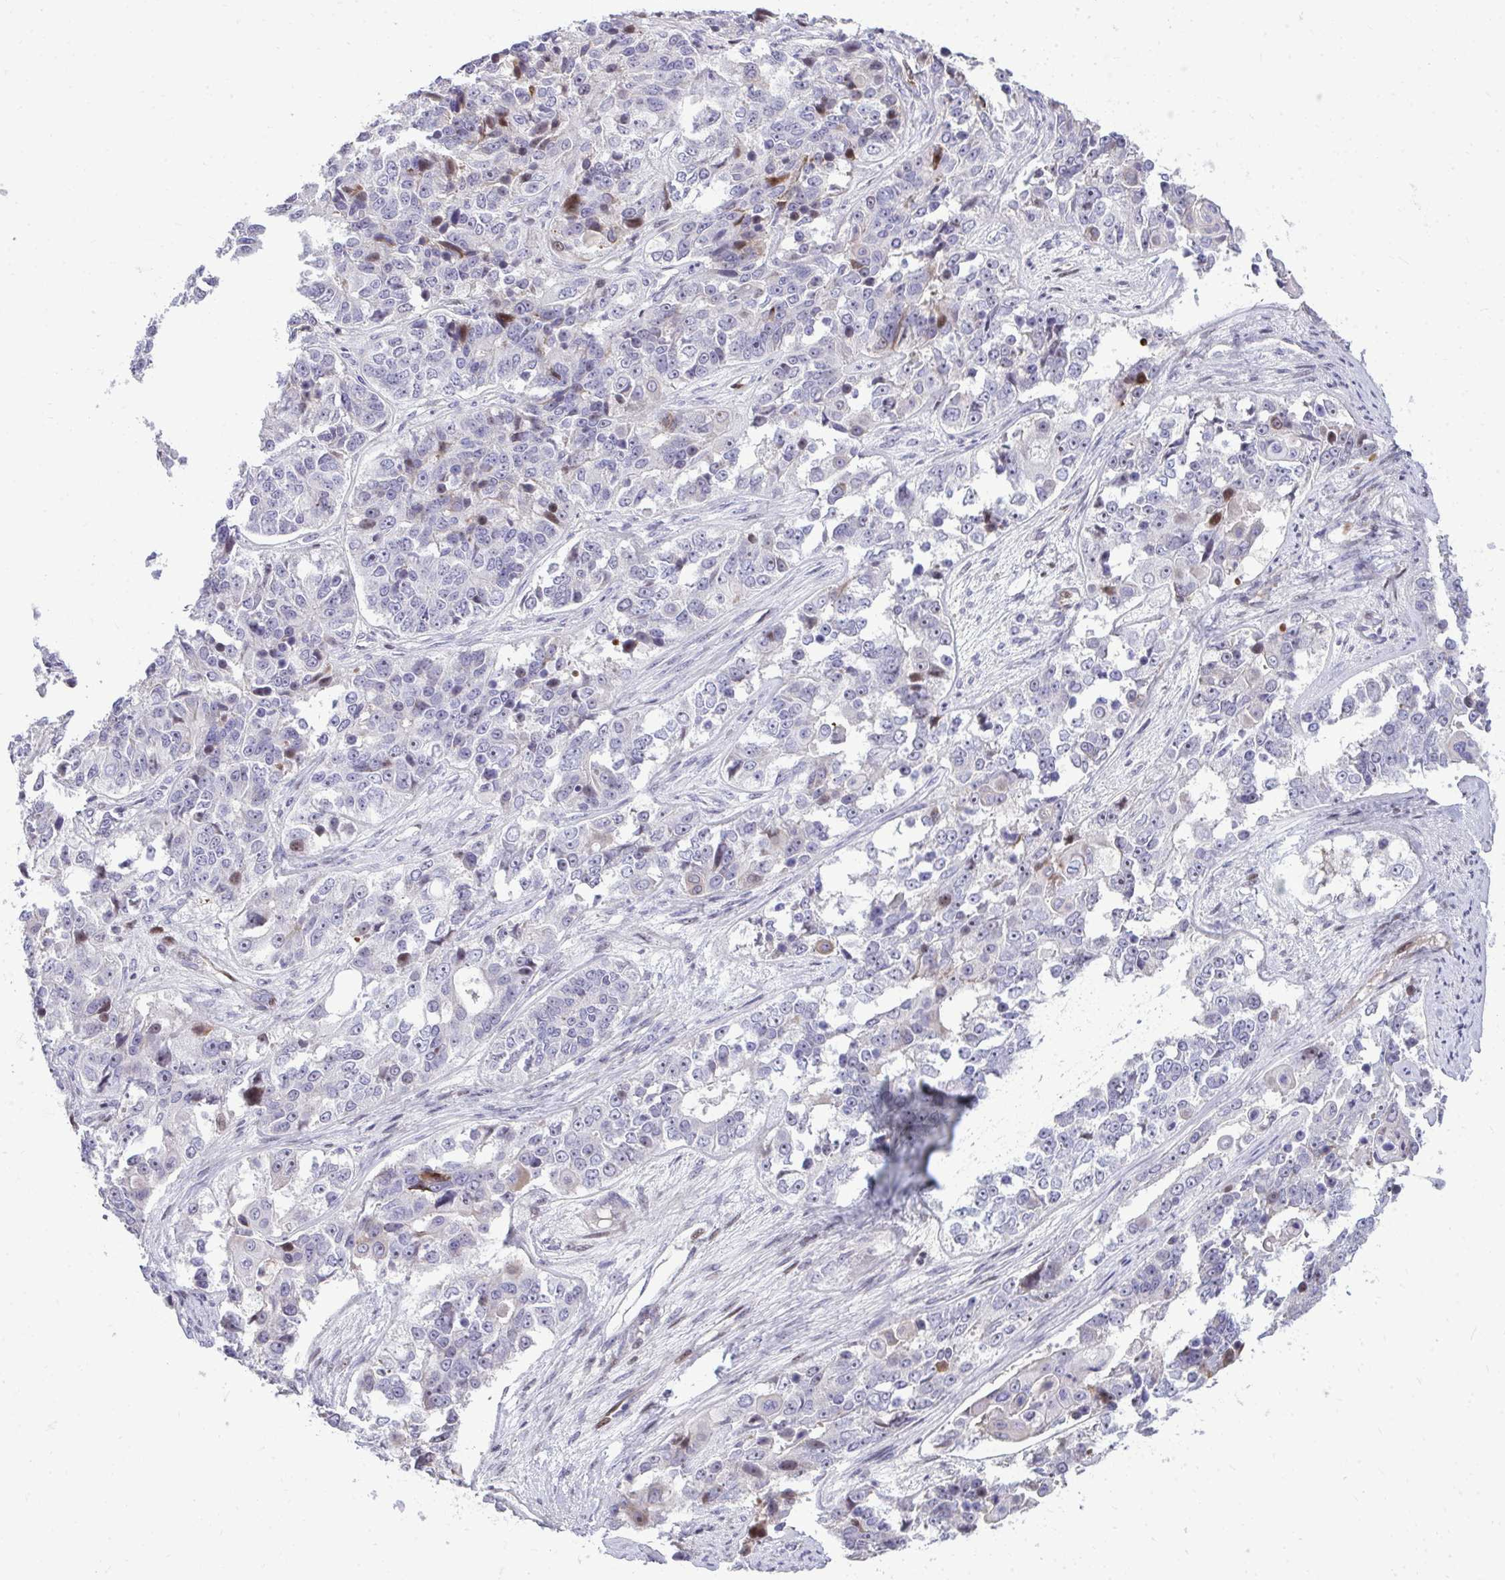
{"staining": {"intensity": "negative", "quantity": "none", "location": "none"}, "tissue": "ovarian cancer", "cell_type": "Tumor cells", "image_type": "cancer", "snomed": [{"axis": "morphology", "description": "Carcinoma, endometroid"}, {"axis": "topography", "description": "Ovary"}], "caption": "IHC histopathology image of human ovarian endometroid carcinoma stained for a protein (brown), which displays no staining in tumor cells. The staining is performed using DAB brown chromogen with nuclei counter-stained in using hematoxylin.", "gene": "DLX4", "patient": {"sex": "female", "age": 51}}